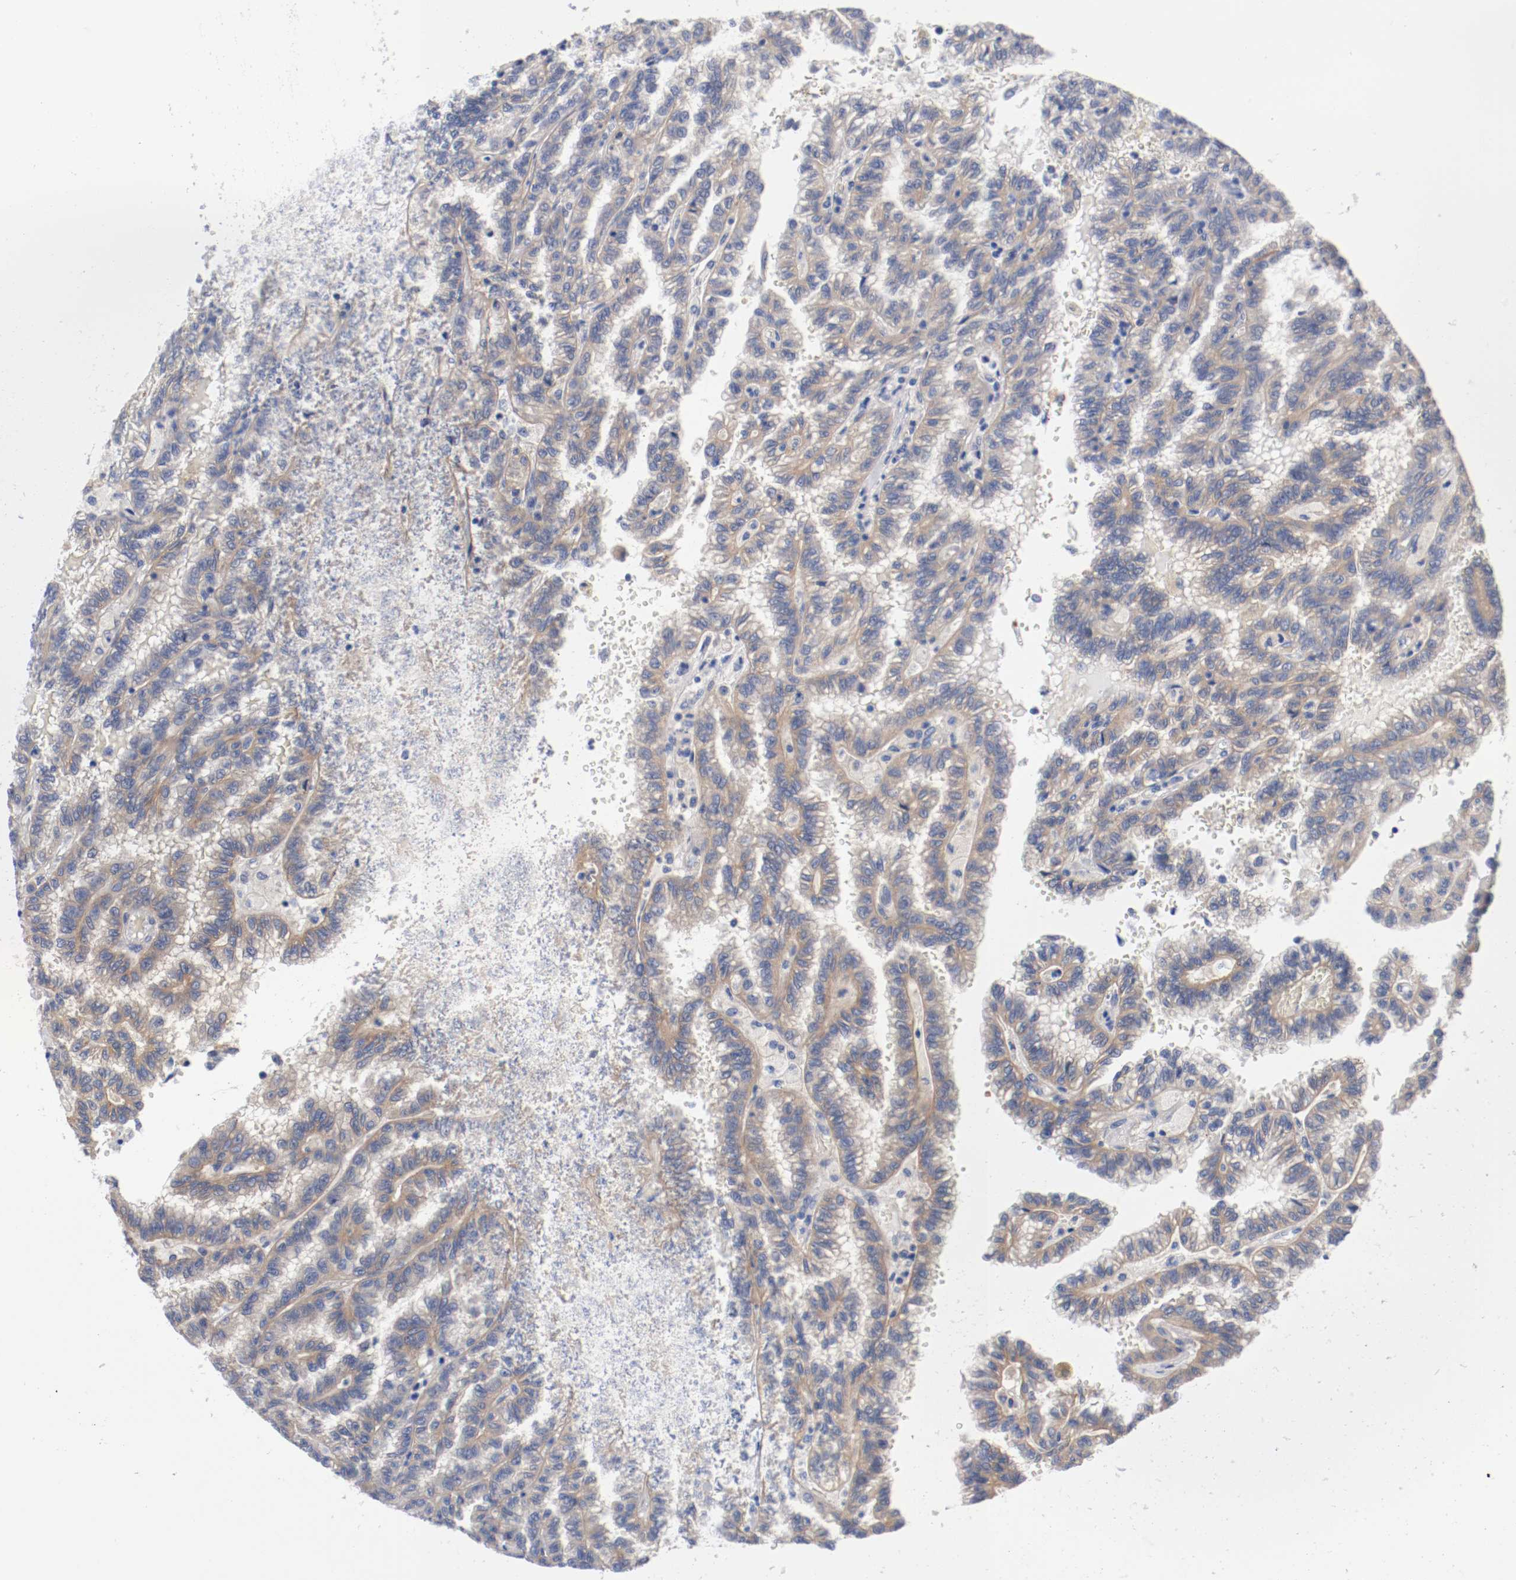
{"staining": {"intensity": "weak", "quantity": ">75%", "location": "cytoplasmic/membranous"}, "tissue": "renal cancer", "cell_type": "Tumor cells", "image_type": "cancer", "snomed": [{"axis": "morphology", "description": "Inflammation, NOS"}, {"axis": "morphology", "description": "Adenocarcinoma, NOS"}, {"axis": "topography", "description": "Kidney"}], "caption": "This photomicrograph reveals renal cancer stained with IHC to label a protein in brown. The cytoplasmic/membranous of tumor cells show weak positivity for the protein. Nuclei are counter-stained blue.", "gene": "HGS", "patient": {"sex": "male", "age": 68}}